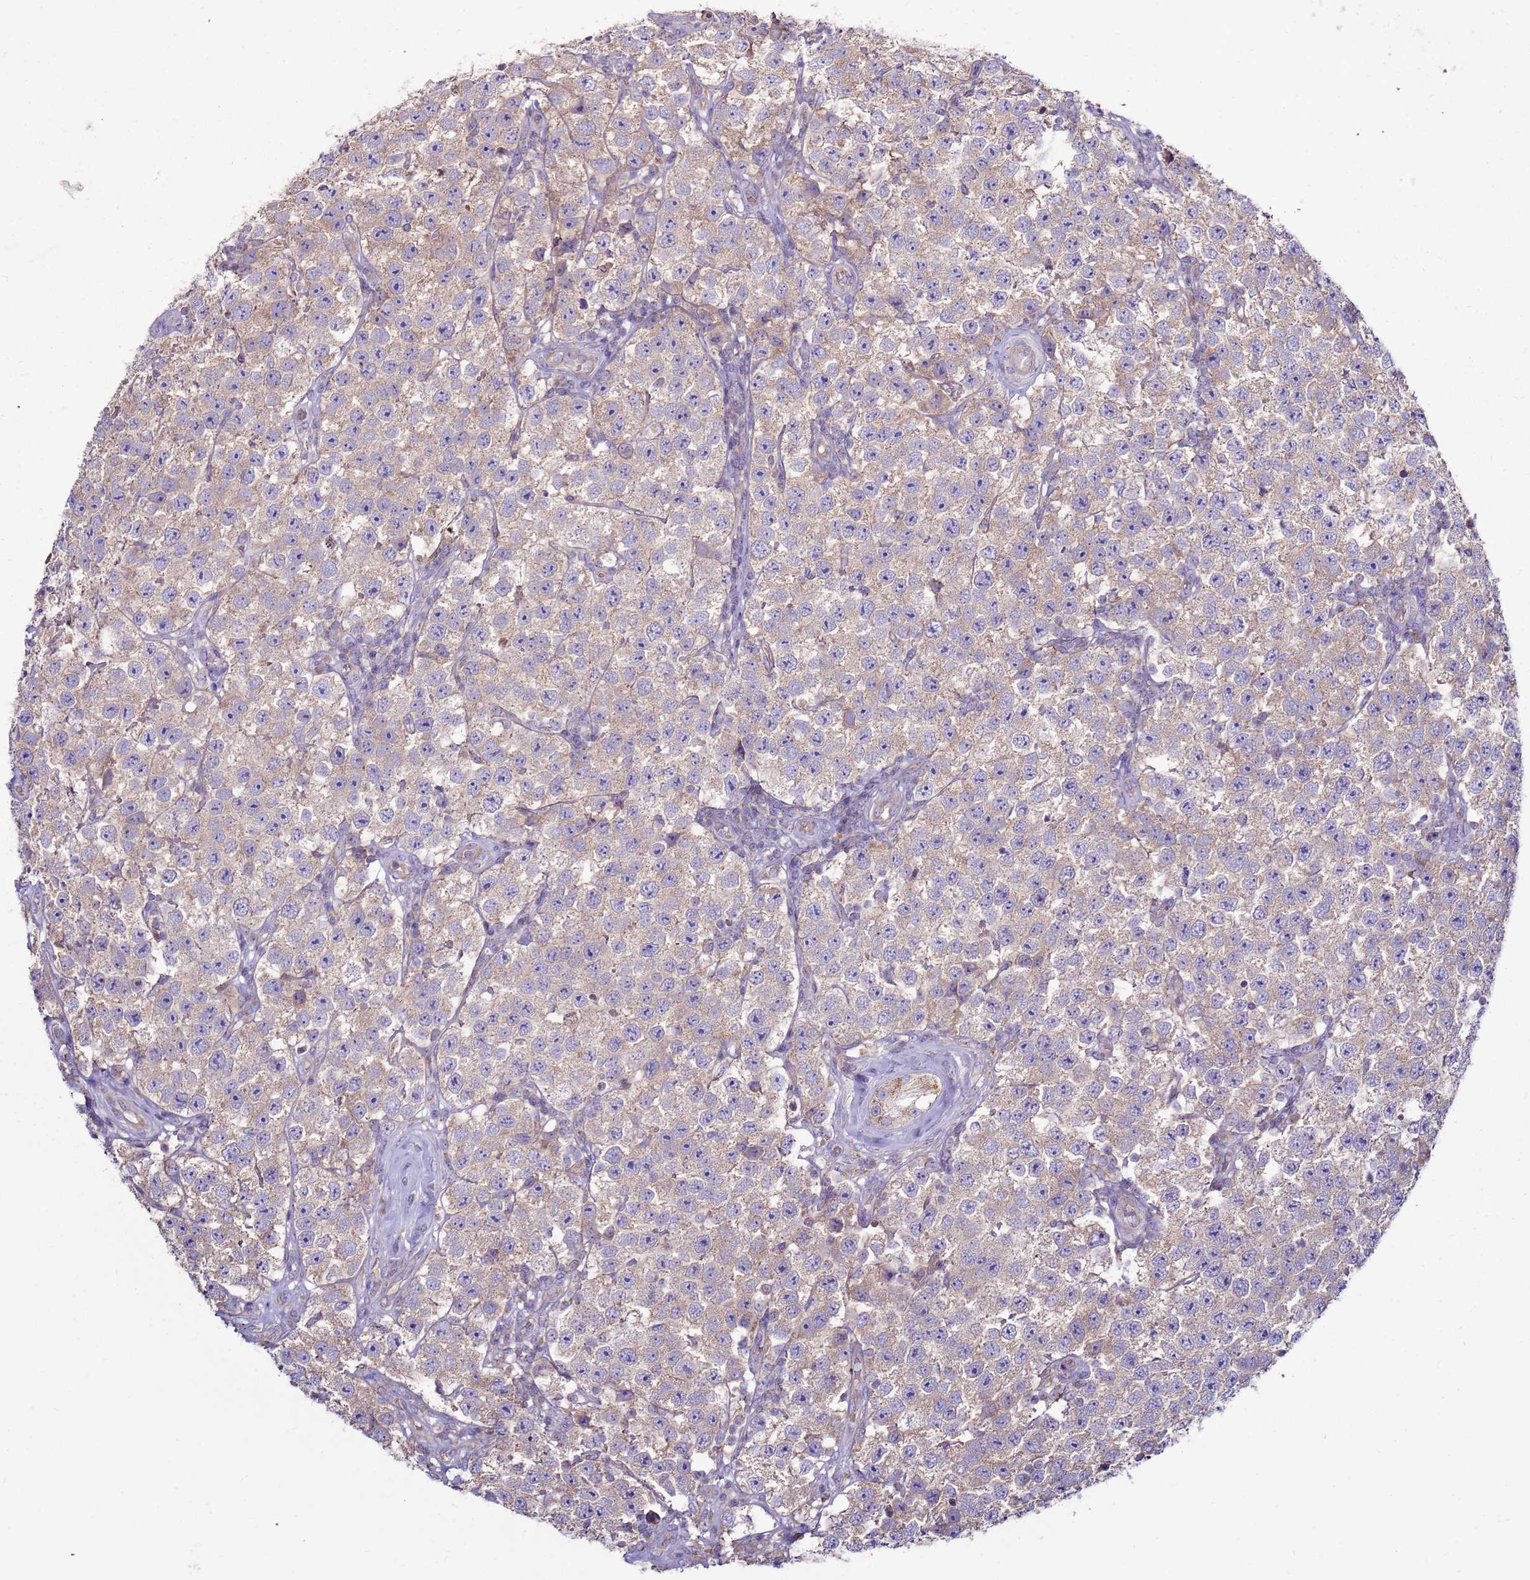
{"staining": {"intensity": "weak", "quantity": "<25%", "location": "cytoplasmic/membranous"}, "tissue": "testis cancer", "cell_type": "Tumor cells", "image_type": "cancer", "snomed": [{"axis": "morphology", "description": "Seminoma, NOS"}, {"axis": "topography", "description": "Testis"}], "caption": "The image demonstrates no significant positivity in tumor cells of testis seminoma. The staining is performed using DAB (3,3'-diaminobenzidine) brown chromogen with nuclei counter-stained in using hematoxylin.", "gene": "TRAPPC4", "patient": {"sex": "male", "age": 34}}